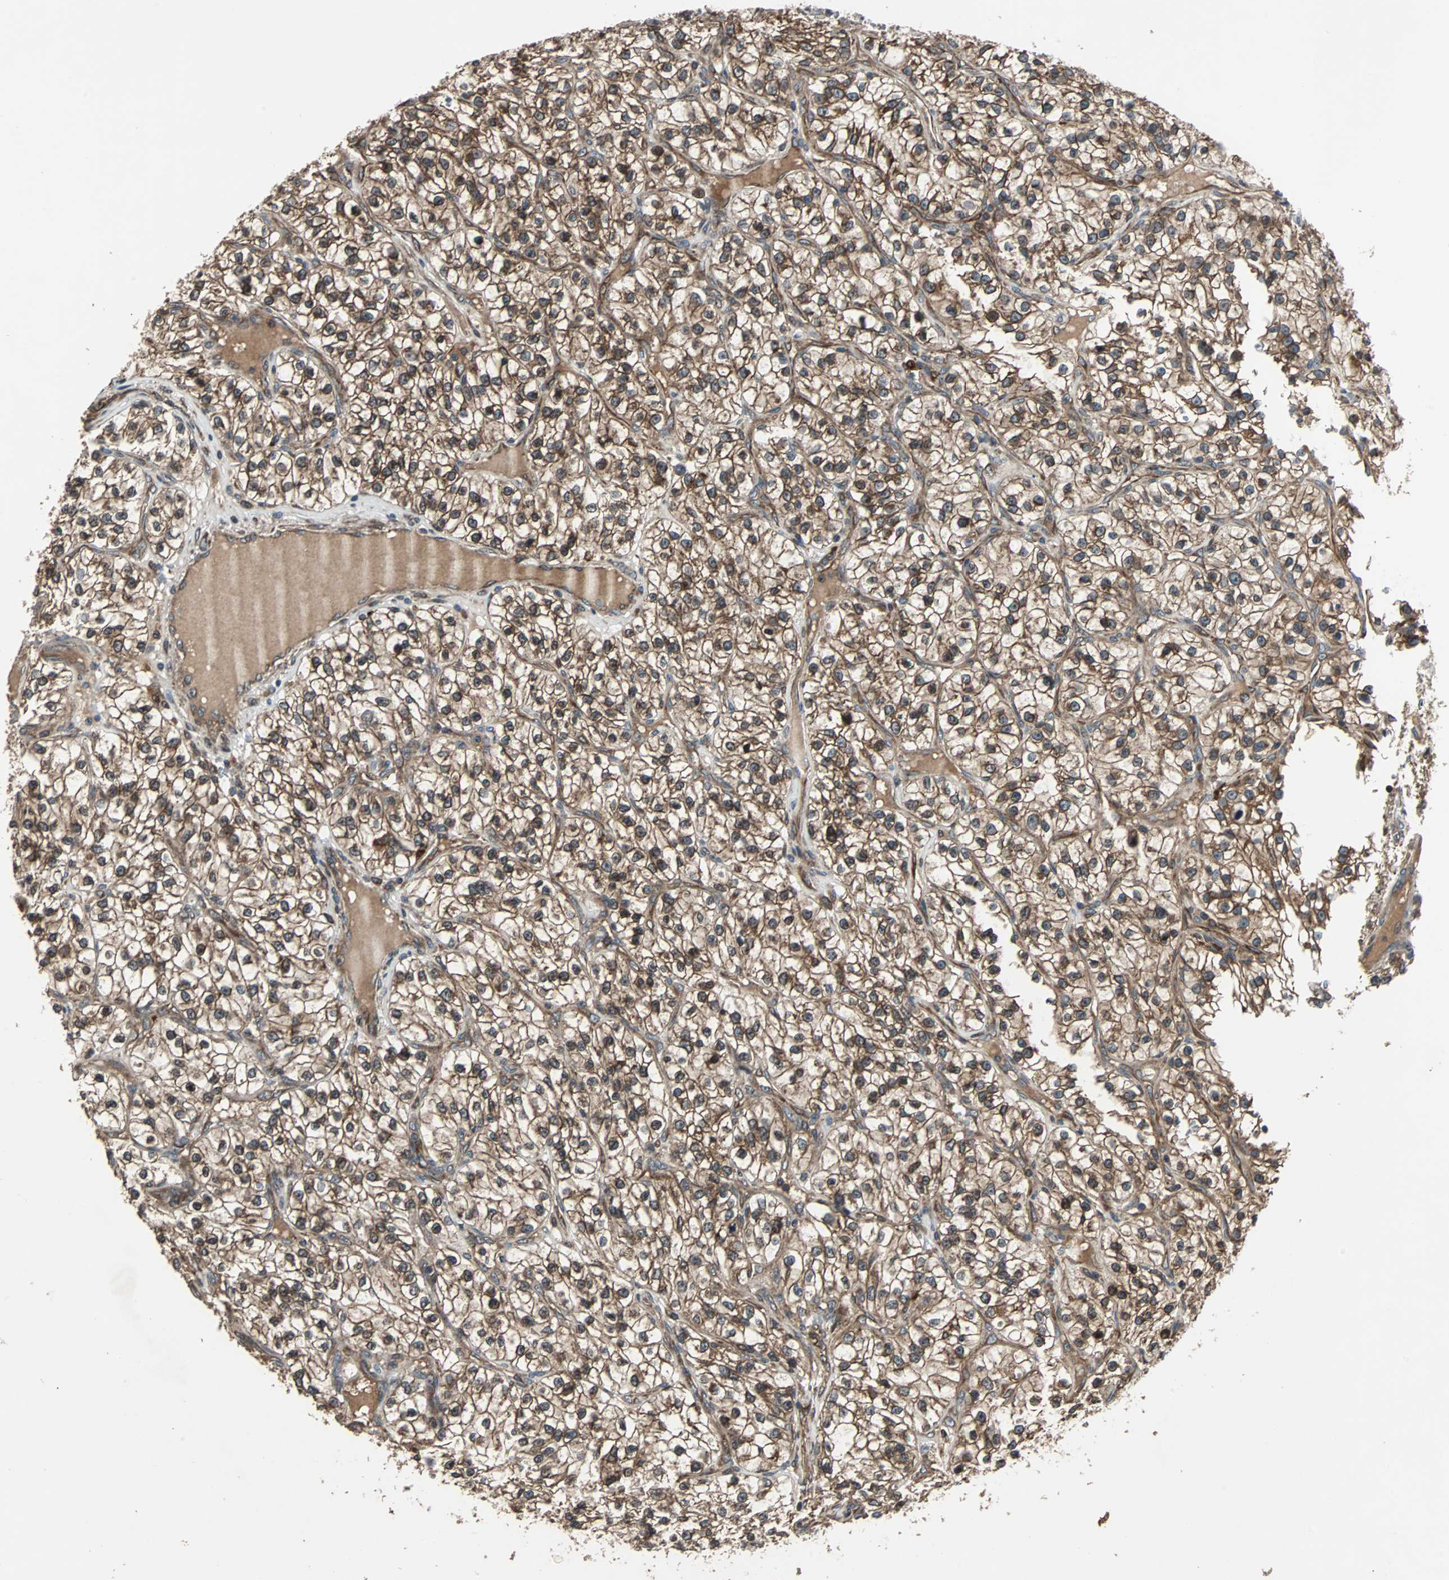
{"staining": {"intensity": "strong", "quantity": ">75%", "location": "cytoplasmic/membranous"}, "tissue": "renal cancer", "cell_type": "Tumor cells", "image_type": "cancer", "snomed": [{"axis": "morphology", "description": "Adenocarcinoma, NOS"}, {"axis": "topography", "description": "Kidney"}], "caption": "Human adenocarcinoma (renal) stained with a brown dye demonstrates strong cytoplasmic/membranous positive staining in approximately >75% of tumor cells.", "gene": "RAB7A", "patient": {"sex": "female", "age": 57}}